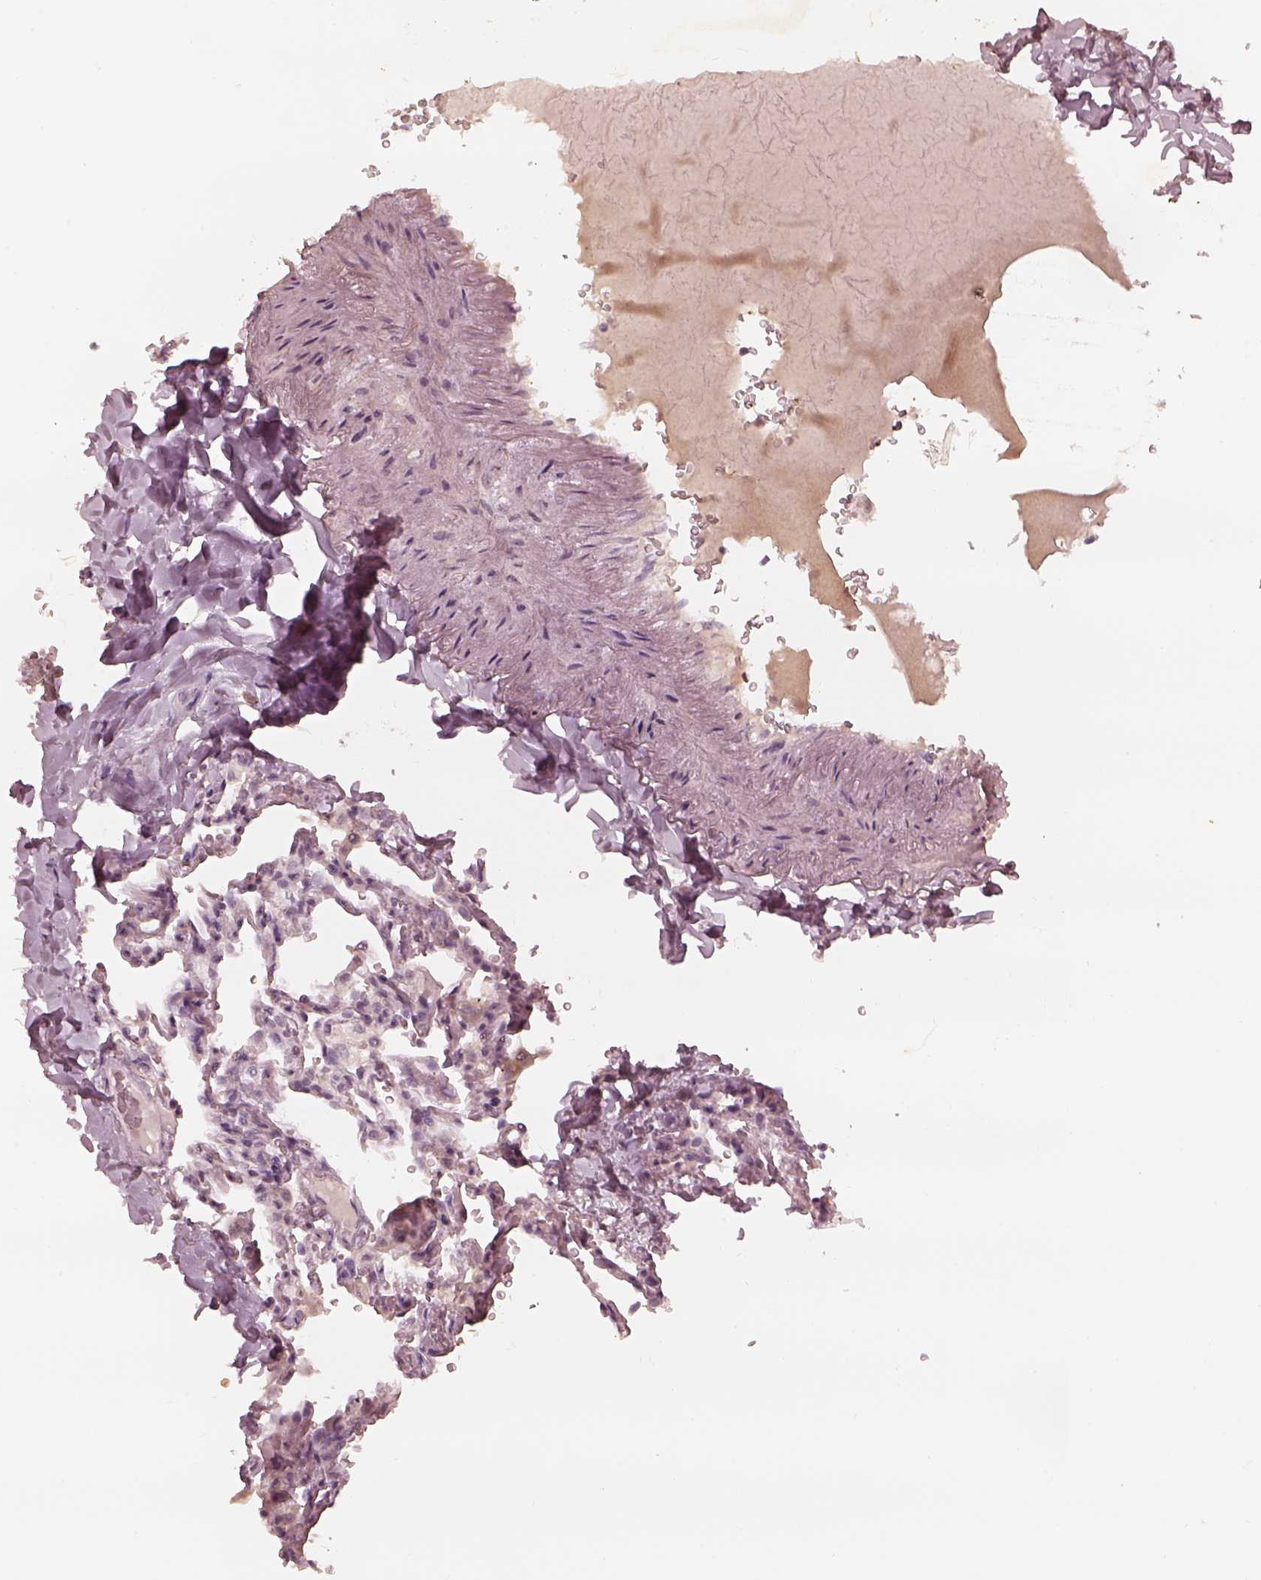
{"staining": {"intensity": "negative", "quantity": "none", "location": "none"}, "tissue": "lung", "cell_type": "Alveolar cells", "image_type": "normal", "snomed": [{"axis": "morphology", "description": "Normal tissue, NOS"}, {"axis": "topography", "description": "Lung"}], "caption": "Immunohistochemistry of benign lung reveals no staining in alveolar cells. The staining is performed using DAB (3,3'-diaminobenzidine) brown chromogen with nuclei counter-stained in using hematoxylin.", "gene": "ADRB3", "patient": {"sex": "female", "age": 43}}